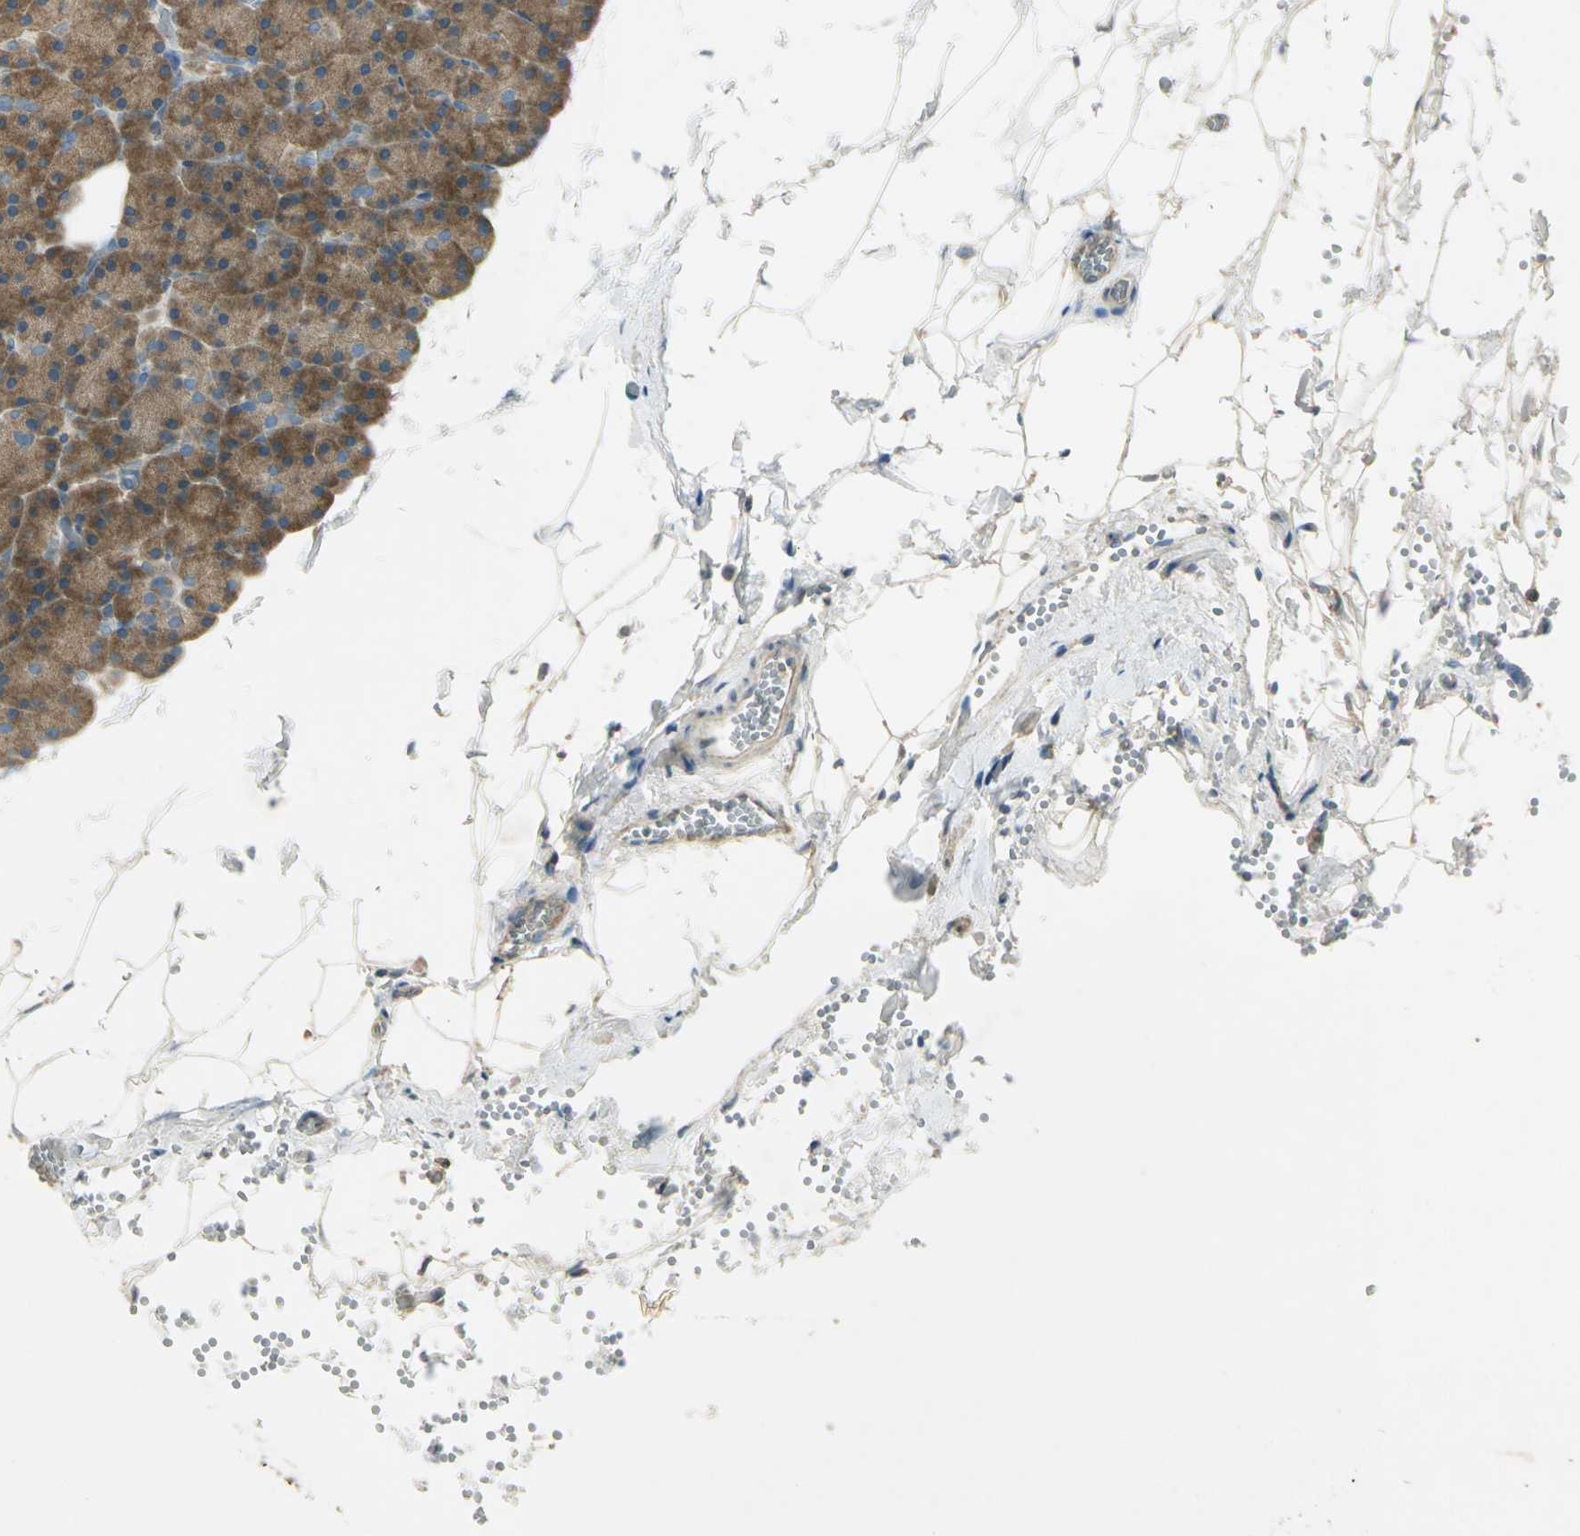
{"staining": {"intensity": "strong", "quantity": ">75%", "location": "cytoplasmic/membranous"}, "tissue": "pancreas", "cell_type": "Exocrine glandular cells", "image_type": "normal", "snomed": [{"axis": "morphology", "description": "Normal tissue, NOS"}, {"axis": "topography", "description": "Pancreas"}], "caption": "Immunohistochemistry (IHC) photomicrograph of unremarkable human pancreas stained for a protein (brown), which reveals high levels of strong cytoplasmic/membranous positivity in approximately >75% of exocrine glandular cells.", "gene": "SHC2", "patient": {"sex": "female", "age": 35}}